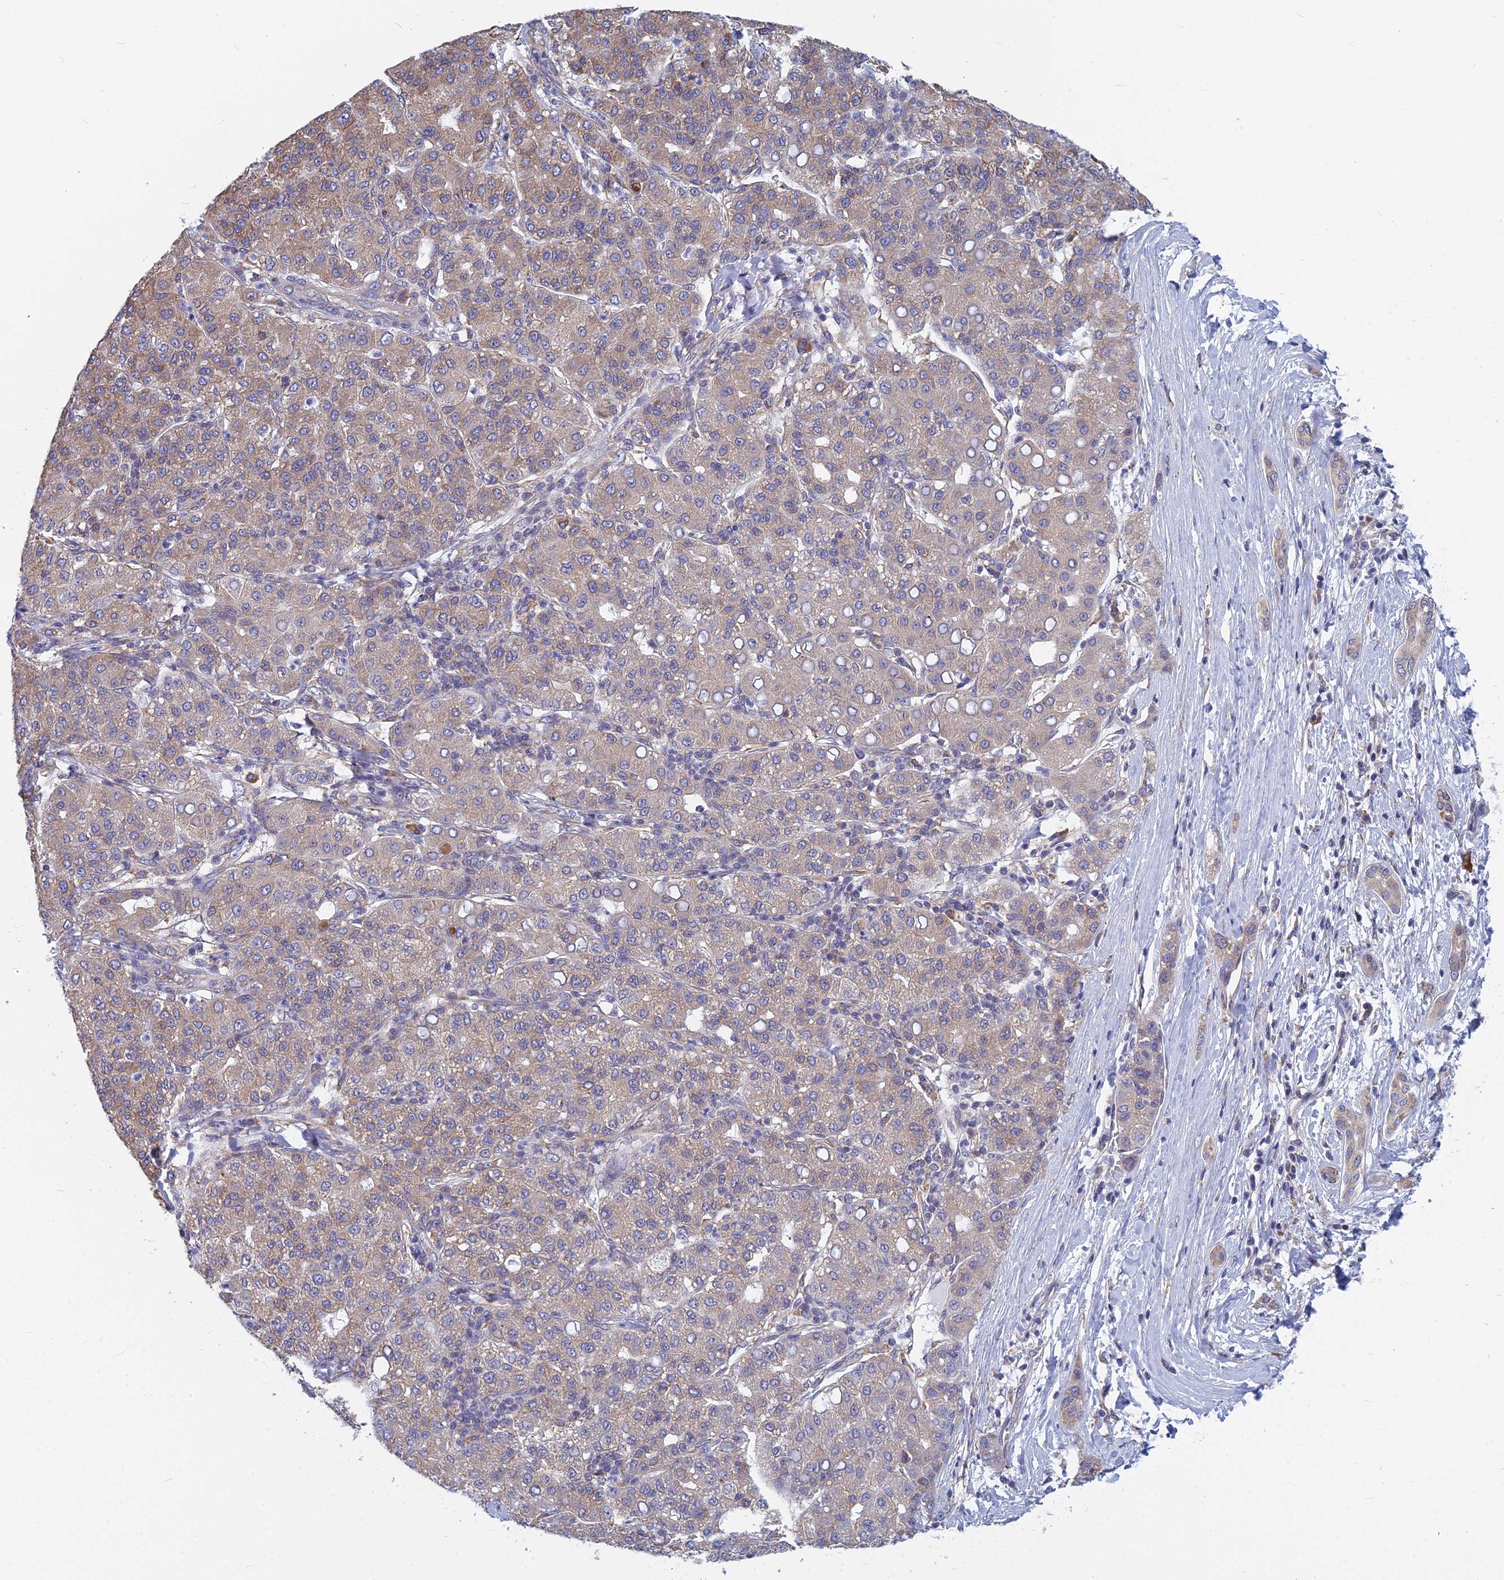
{"staining": {"intensity": "moderate", "quantity": "25%-75%", "location": "cytoplasmic/membranous"}, "tissue": "liver cancer", "cell_type": "Tumor cells", "image_type": "cancer", "snomed": [{"axis": "morphology", "description": "Carcinoma, Hepatocellular, NOS"}, {"axis": "topography", "description": "Liver"}], "caption": "The histopathology image displays staining of hepatocellular carcinoma (liver), revealing moderate cytoplasmic/membranous protein positivity (brown color) within tumor cells. The staining is performed using DAB brown chromogen to label protein expression. The nuclei are counter-stained blue using hematoxylin.", "gene": "KIAA1143", "patient": {"sex": "male", "age": 65}}